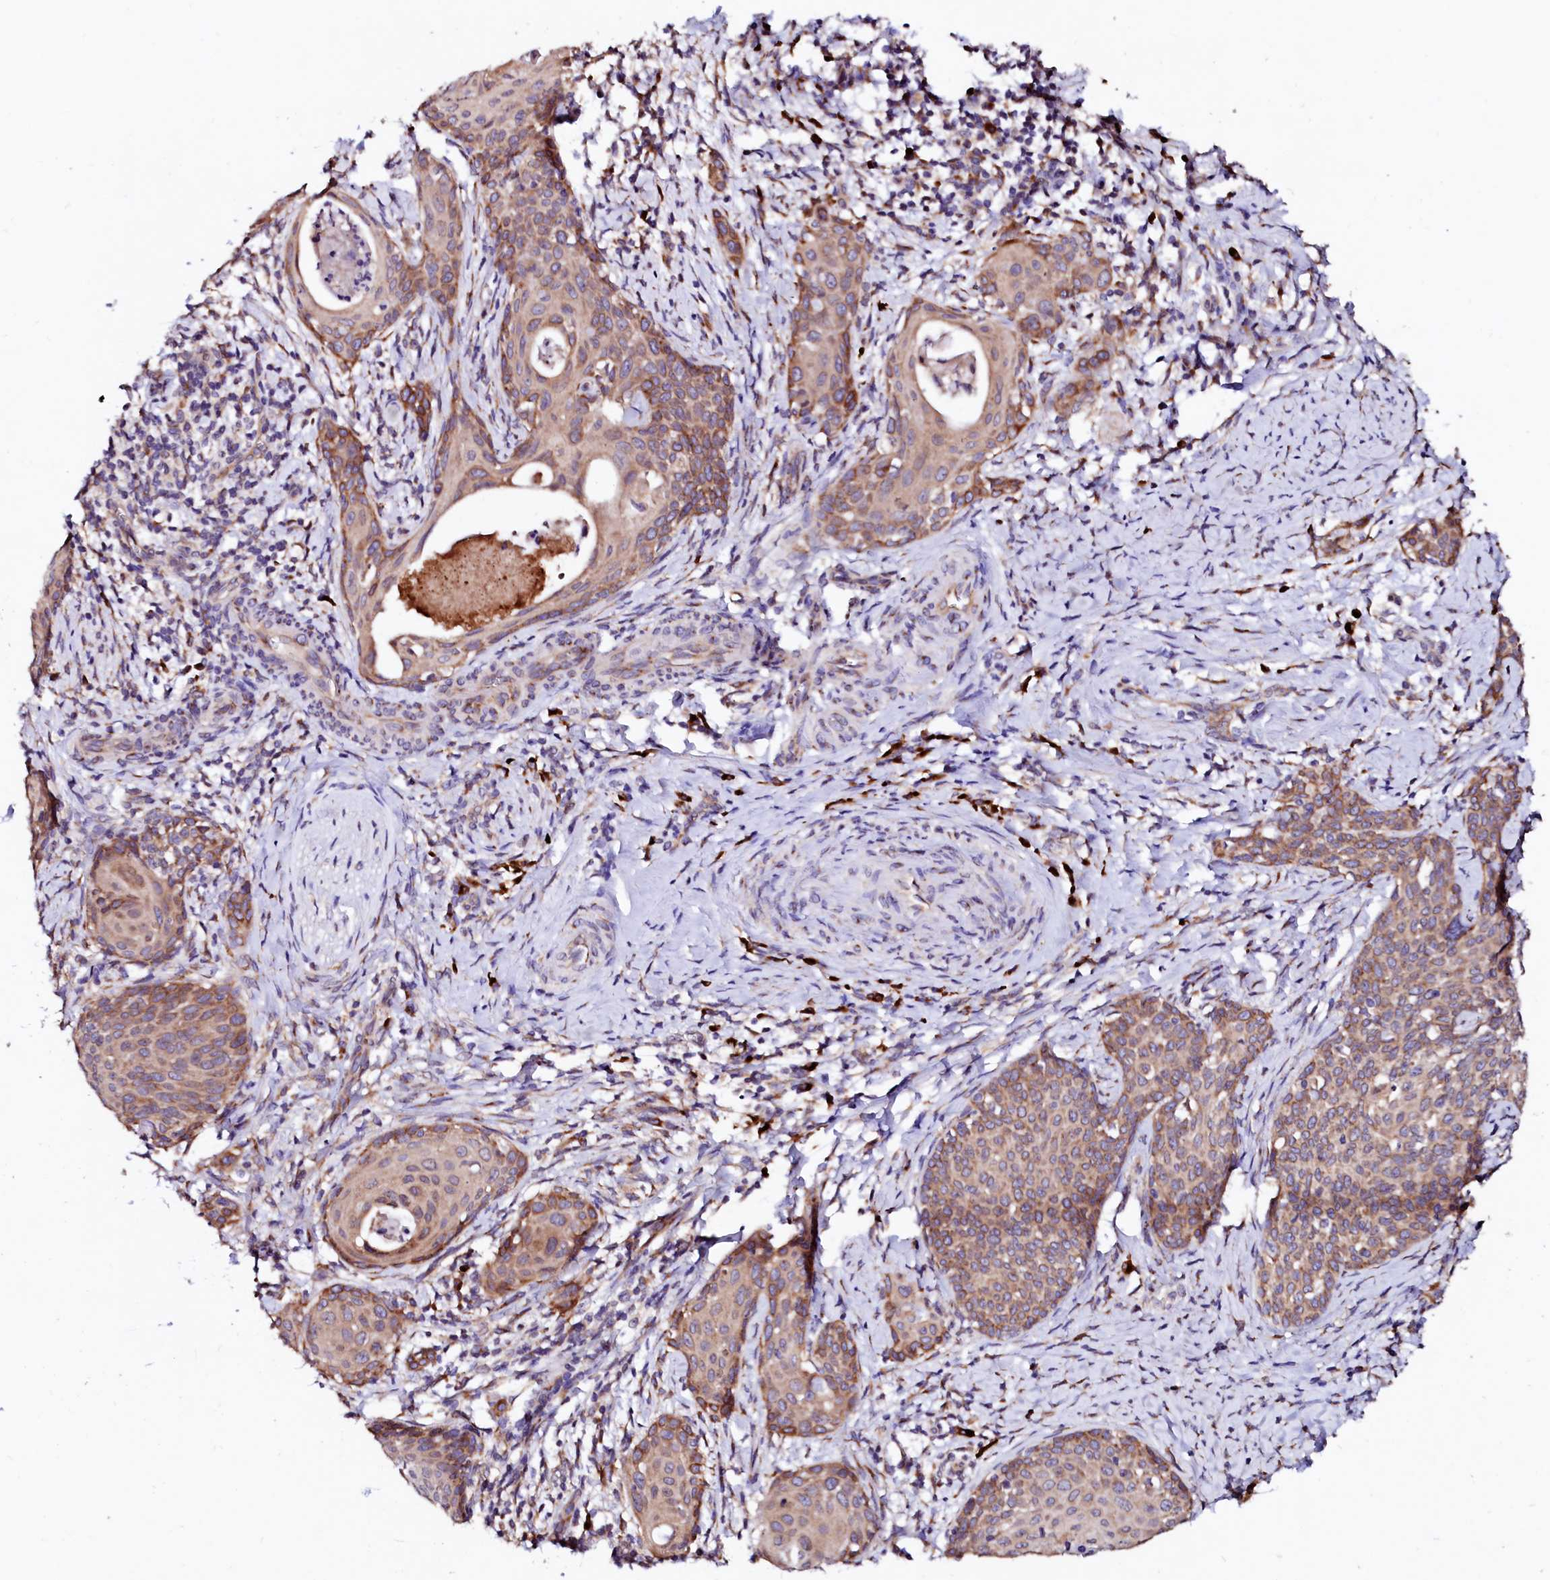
{"staining": {"intensity": "moderate", "quantity": "25%-75%", "location": "cytoplasmic/membranous"}, "tissue": "cervical cancer", "cell_type": "Tumor cells", "image_type": "cancer", "snomed": [{"axis": "morphology", "description": "Squamous cell carcinoma, NOS"}, {"axis": "topography", "description": "Cervix"}], "caption": "Protein staining of cervical squamous cell carcinoma tissue exhibits moderate cytoplasmic/membranous positivity in about 25%-75% of tumor cells.", "gene": "LMAN1", "patient": {"sex": "female", "age": 52}}